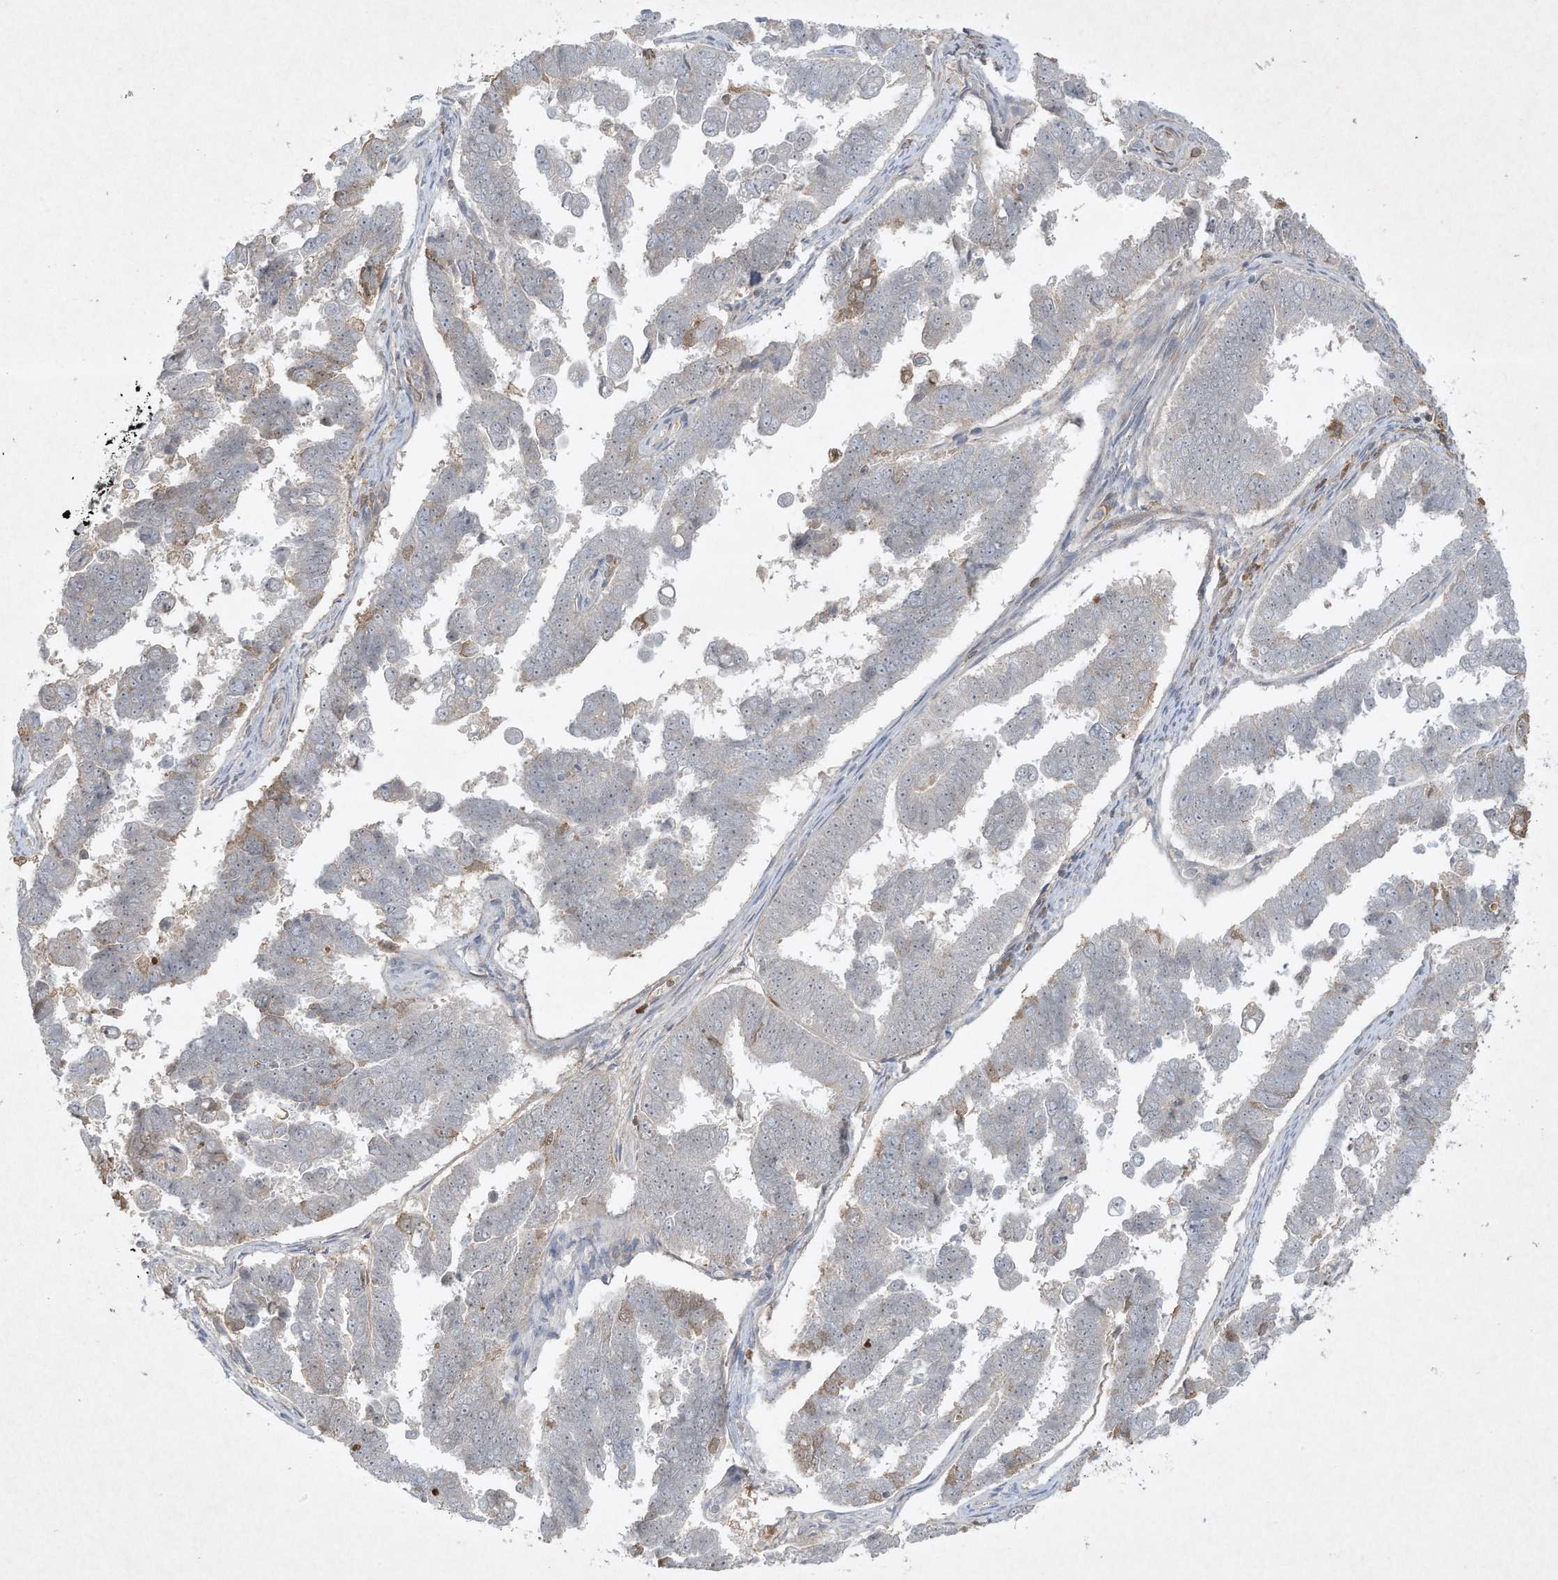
{"staining": {"intensity": "negative", "quantity": "none", "location": "none"}, "tissue": "endometrial cancer", "cell_type": "Tumor cells", "image_type": "cancer", "snomed": [{"axis": "morphology", "description": "Adenocarcinoma, NOS"}, {"axis": "topography", "description": "Endometrium"}], "caption": "High magnification brightfield microscopy of endometrial cancer (adenocarcinoma) stained with DAB (brown) and counterstained with hematoxylin (blue): tumor cells show no significant staining.", "gene": "FETUB", "patient": {"sex": "female", "age": 75}}